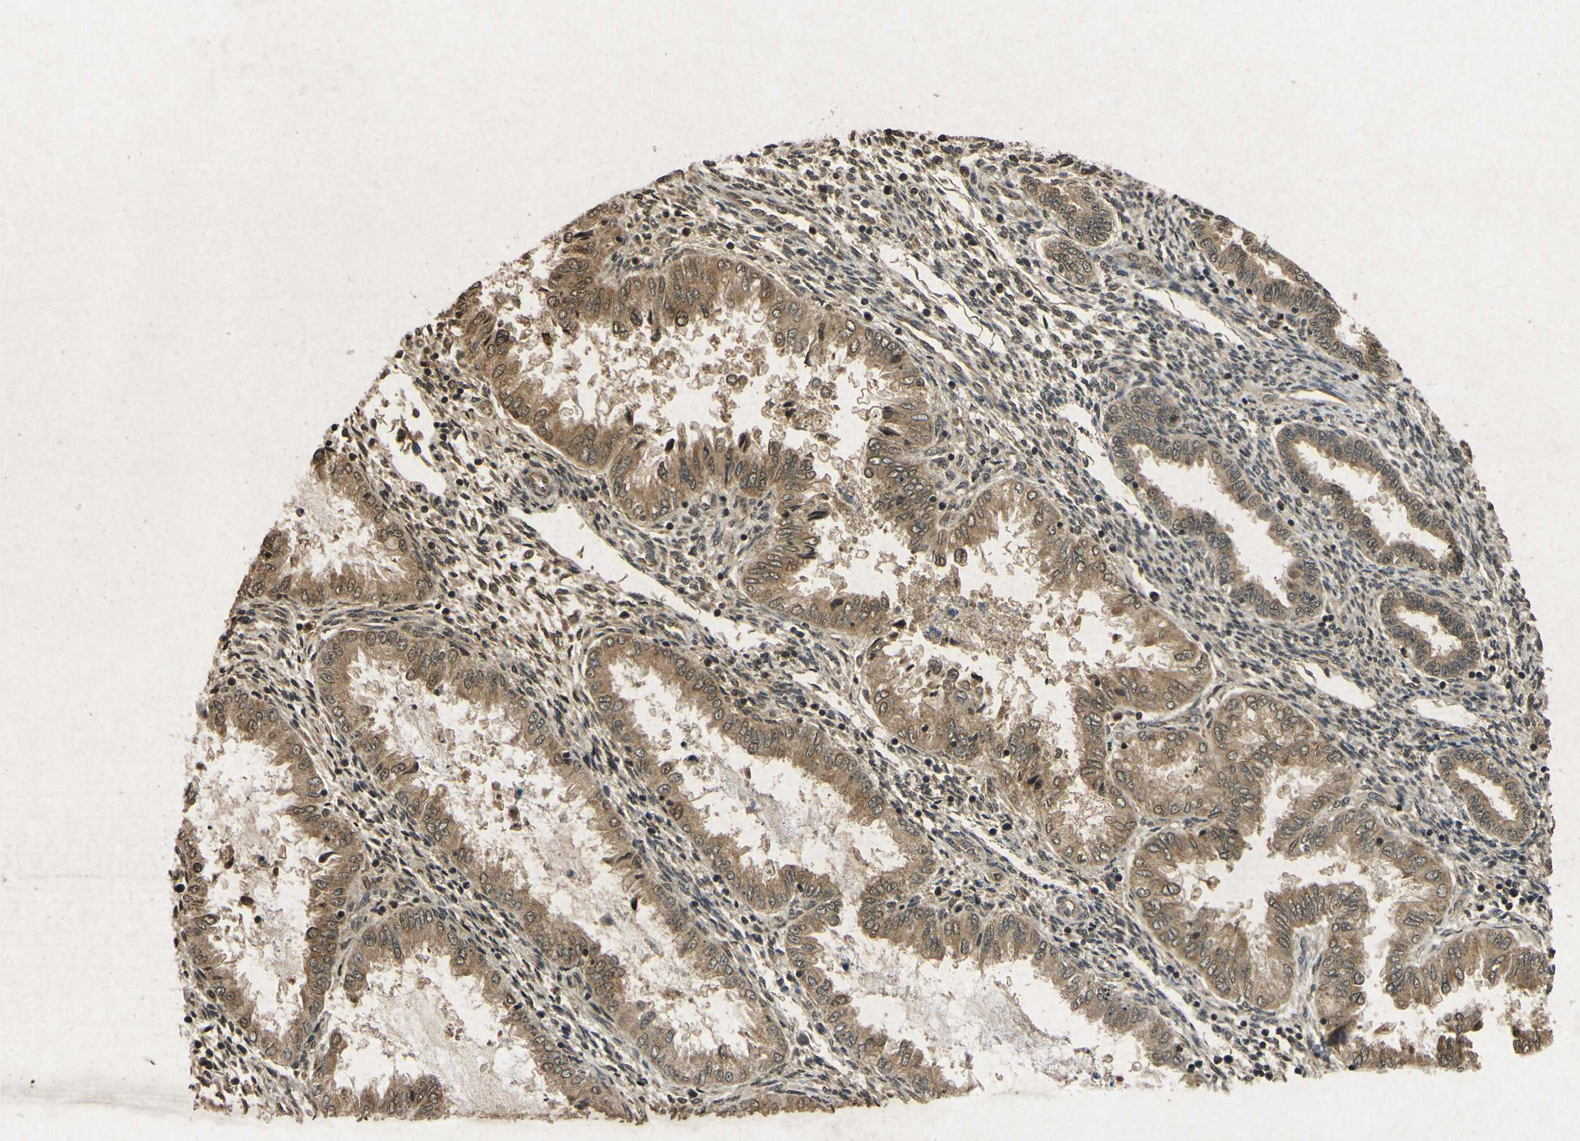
{"staining": {"intensity": "moderate", "quantity": ">75%", "location": "cytoplasmic/membranous,nuclear"}, "tissue": "endometrium", "cell_type": "Cells in endometrial stroma", "image_type": "normal", "snomed": [{"axis": "morphology", "description": "Normal tissue, NOS"}, {"axis": "topography", "description": "Endometrium"}], "caption": "Immunohistochemical staining of normal endometrium demonstrates moderate cytoplasmic/membranous,nuclear protein staining in about >75% of cells in endometrial stroma.", "gene": "ATP6V1H", "patient": {"sex": "female", "age": 33}}